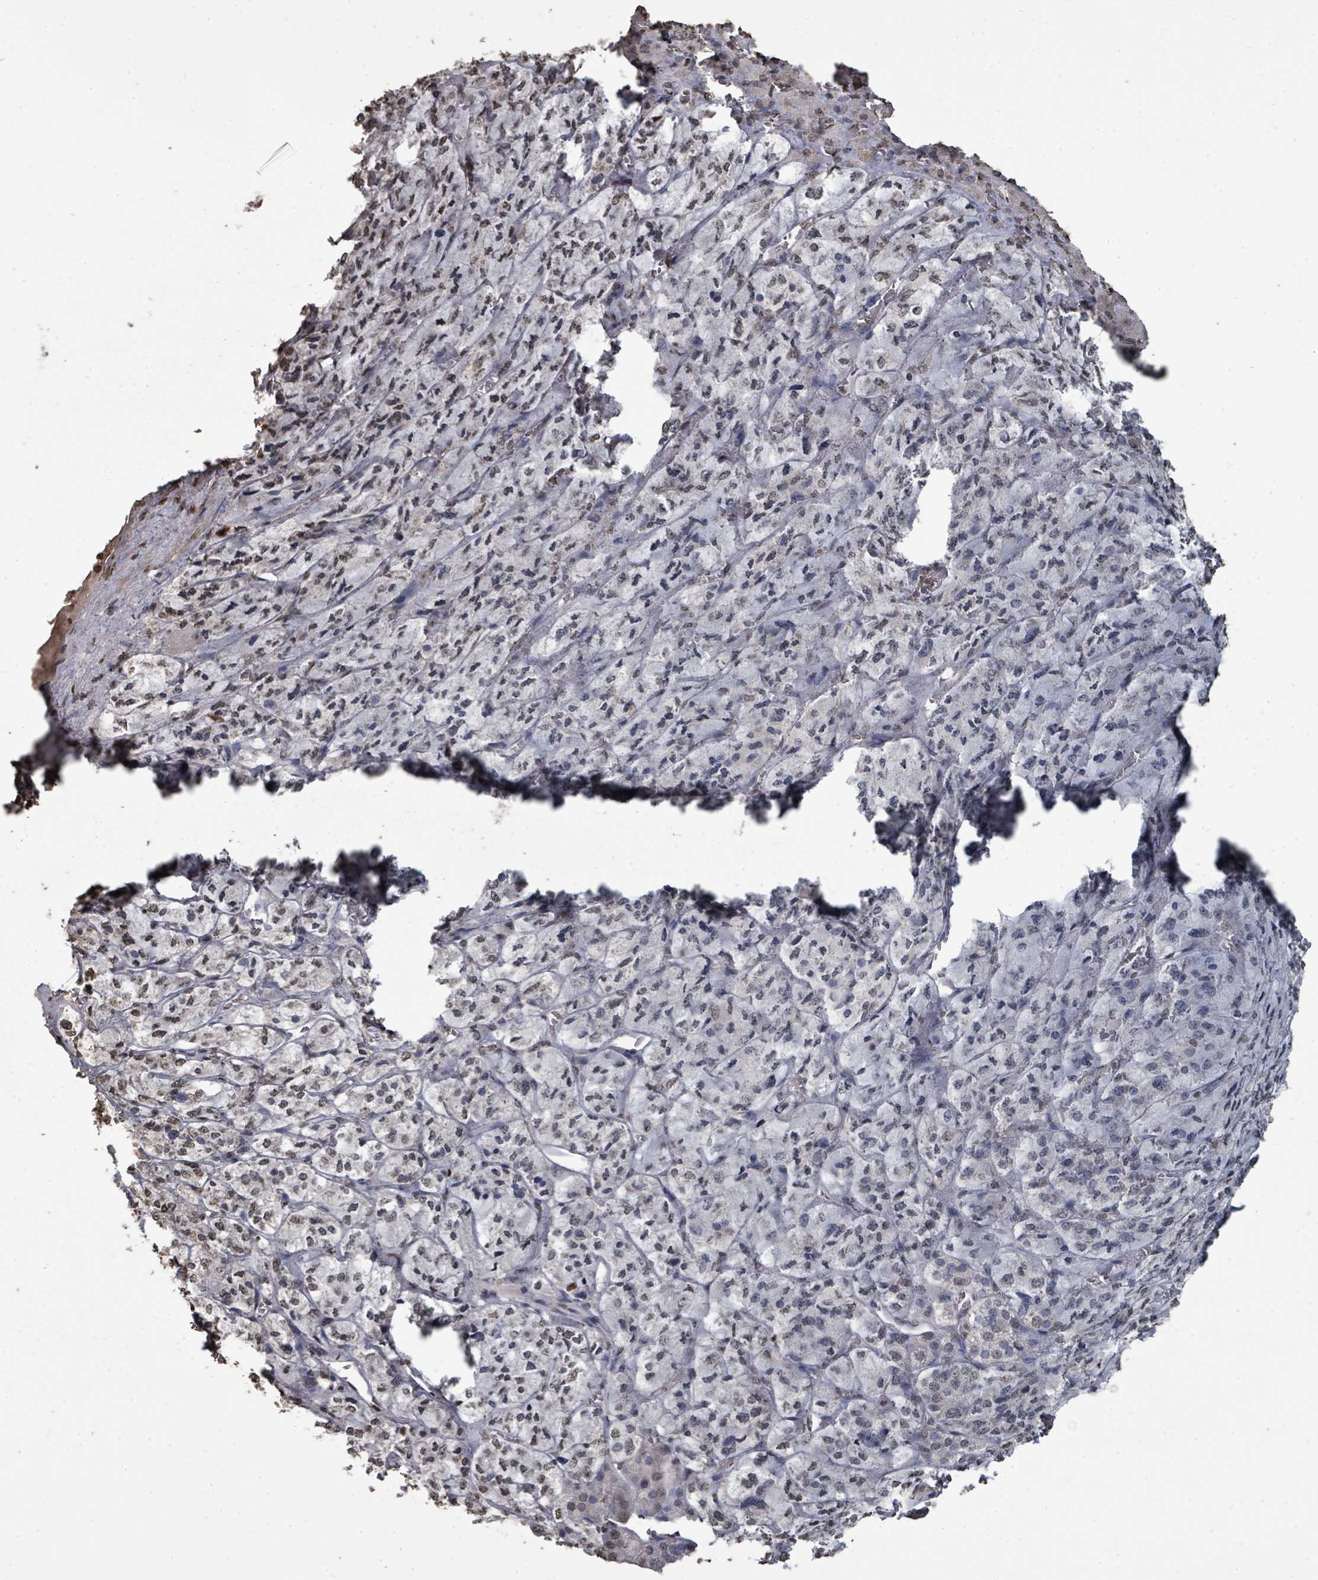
{"staining": {"intensity": "weak", "quantity": "25%-75%", "location": "nuclear"}, "tissue": "adrenal gland", "cell_type": "Glandular cells", "image_type": "normal", "snomed": [{"axis": "morphology", "description": "Normal tissue, NOS"}, {"axis": "topography", "description": "Adrenal gland"}], "caption": "IHC (DAB (3,3'-diaminobenzidine)) staining of normal human adrenal gland exhibits weak nuclear protein positivity in approximately 25%-75% of glandular cells.", "gene": "MRPS12", "patient": {"sex": "female", "age": 41}}